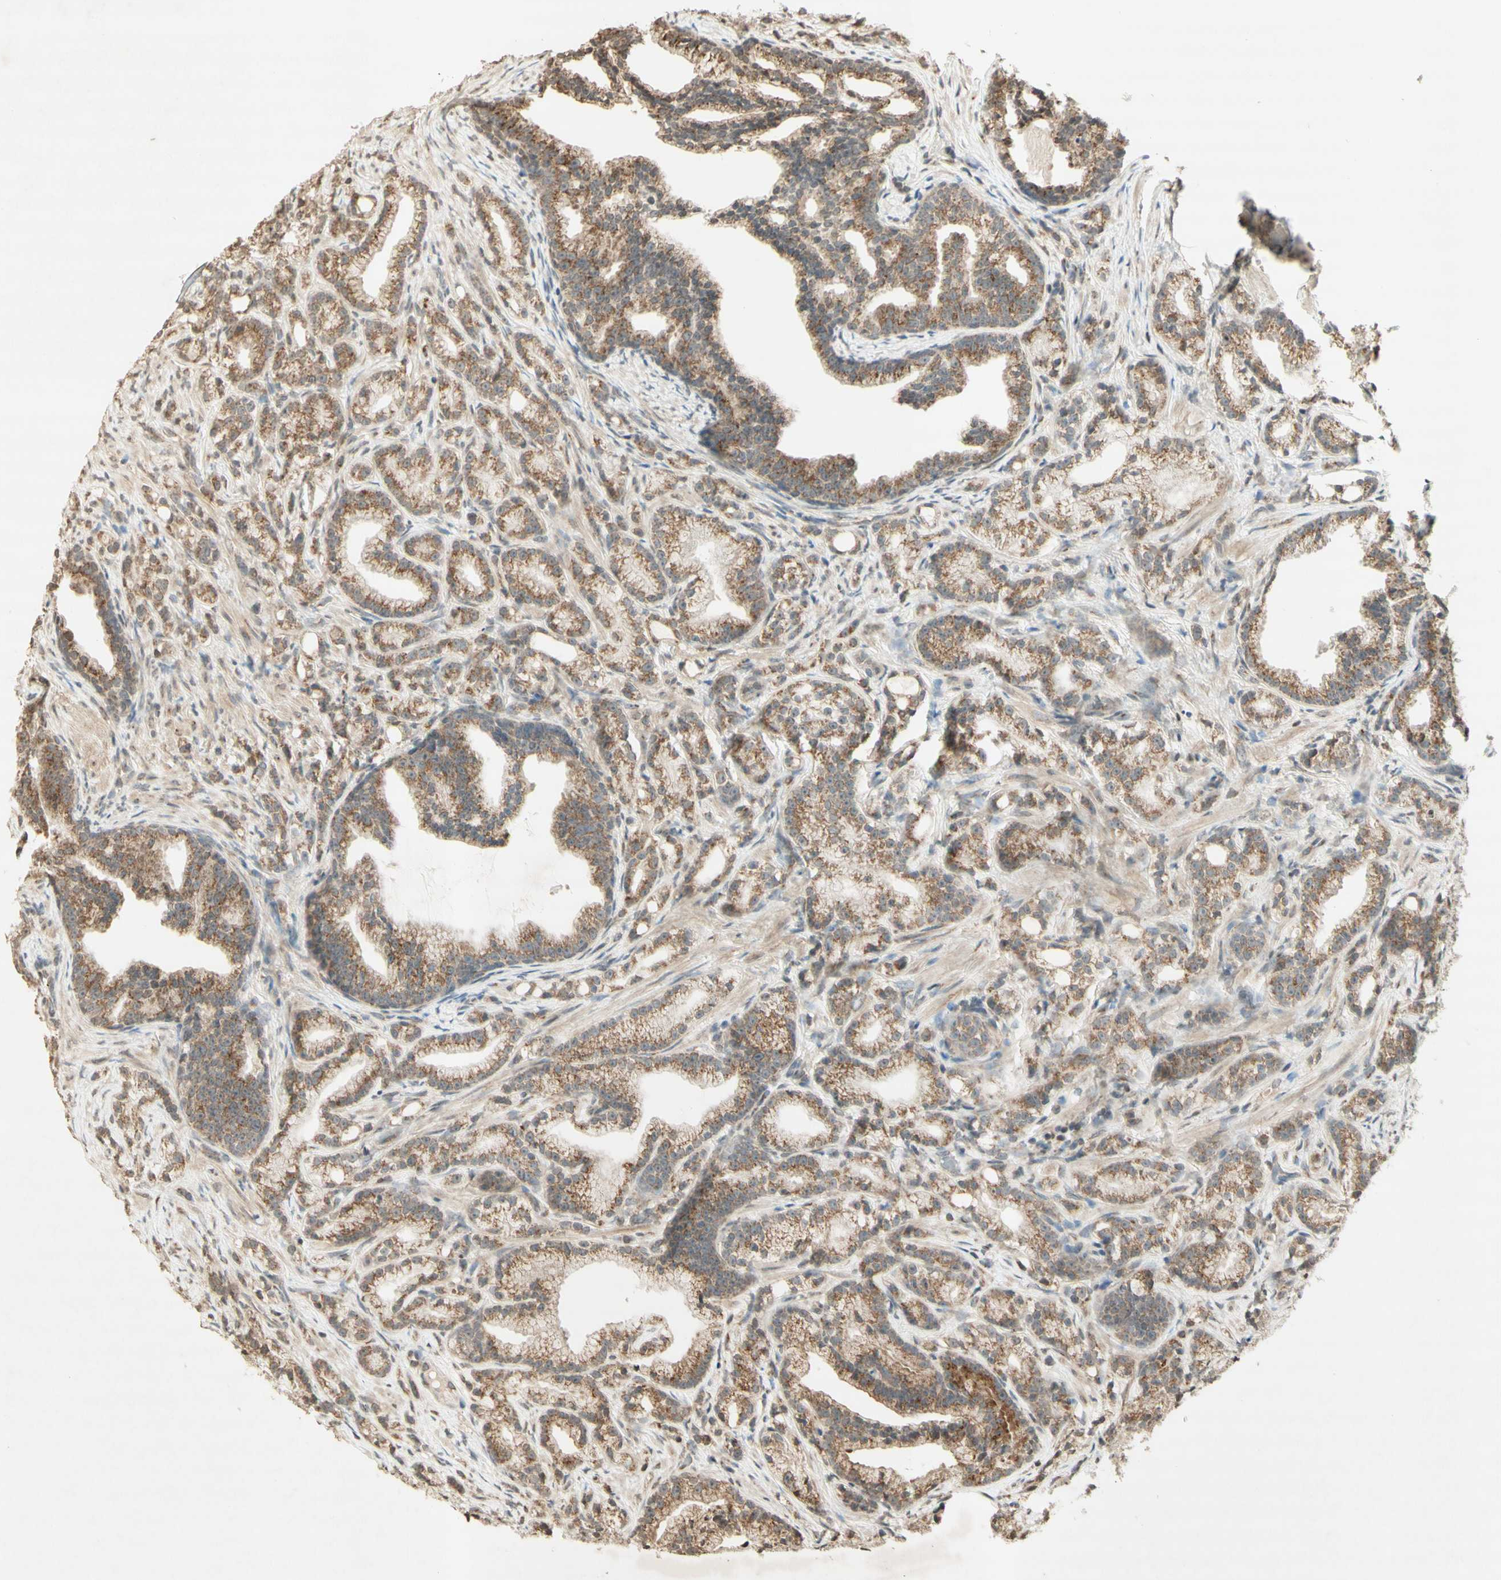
{"staining": {"intensity": "moderate", "quantity": ">75%", "location": "cytoplasmic/membranous"}, "tissue": "prostate cancer", "cell_type": "Tumor cells", "image_type": "cancer", "snomed": [{"axis": "morphology", "description": "Adenocarcinoma, Low grade"}, {"axis": "topography", "description": "Prostate"}], "caption": "Immunohistochemical staining of prostate cancer (low-grade adenocarcinoma) exhibits medium levels of moderate cytoplasmic/membranous staining in about >75% of tumor cells.", "gene": "CCNI", "patient": {"sex": "male", "age": 89}}